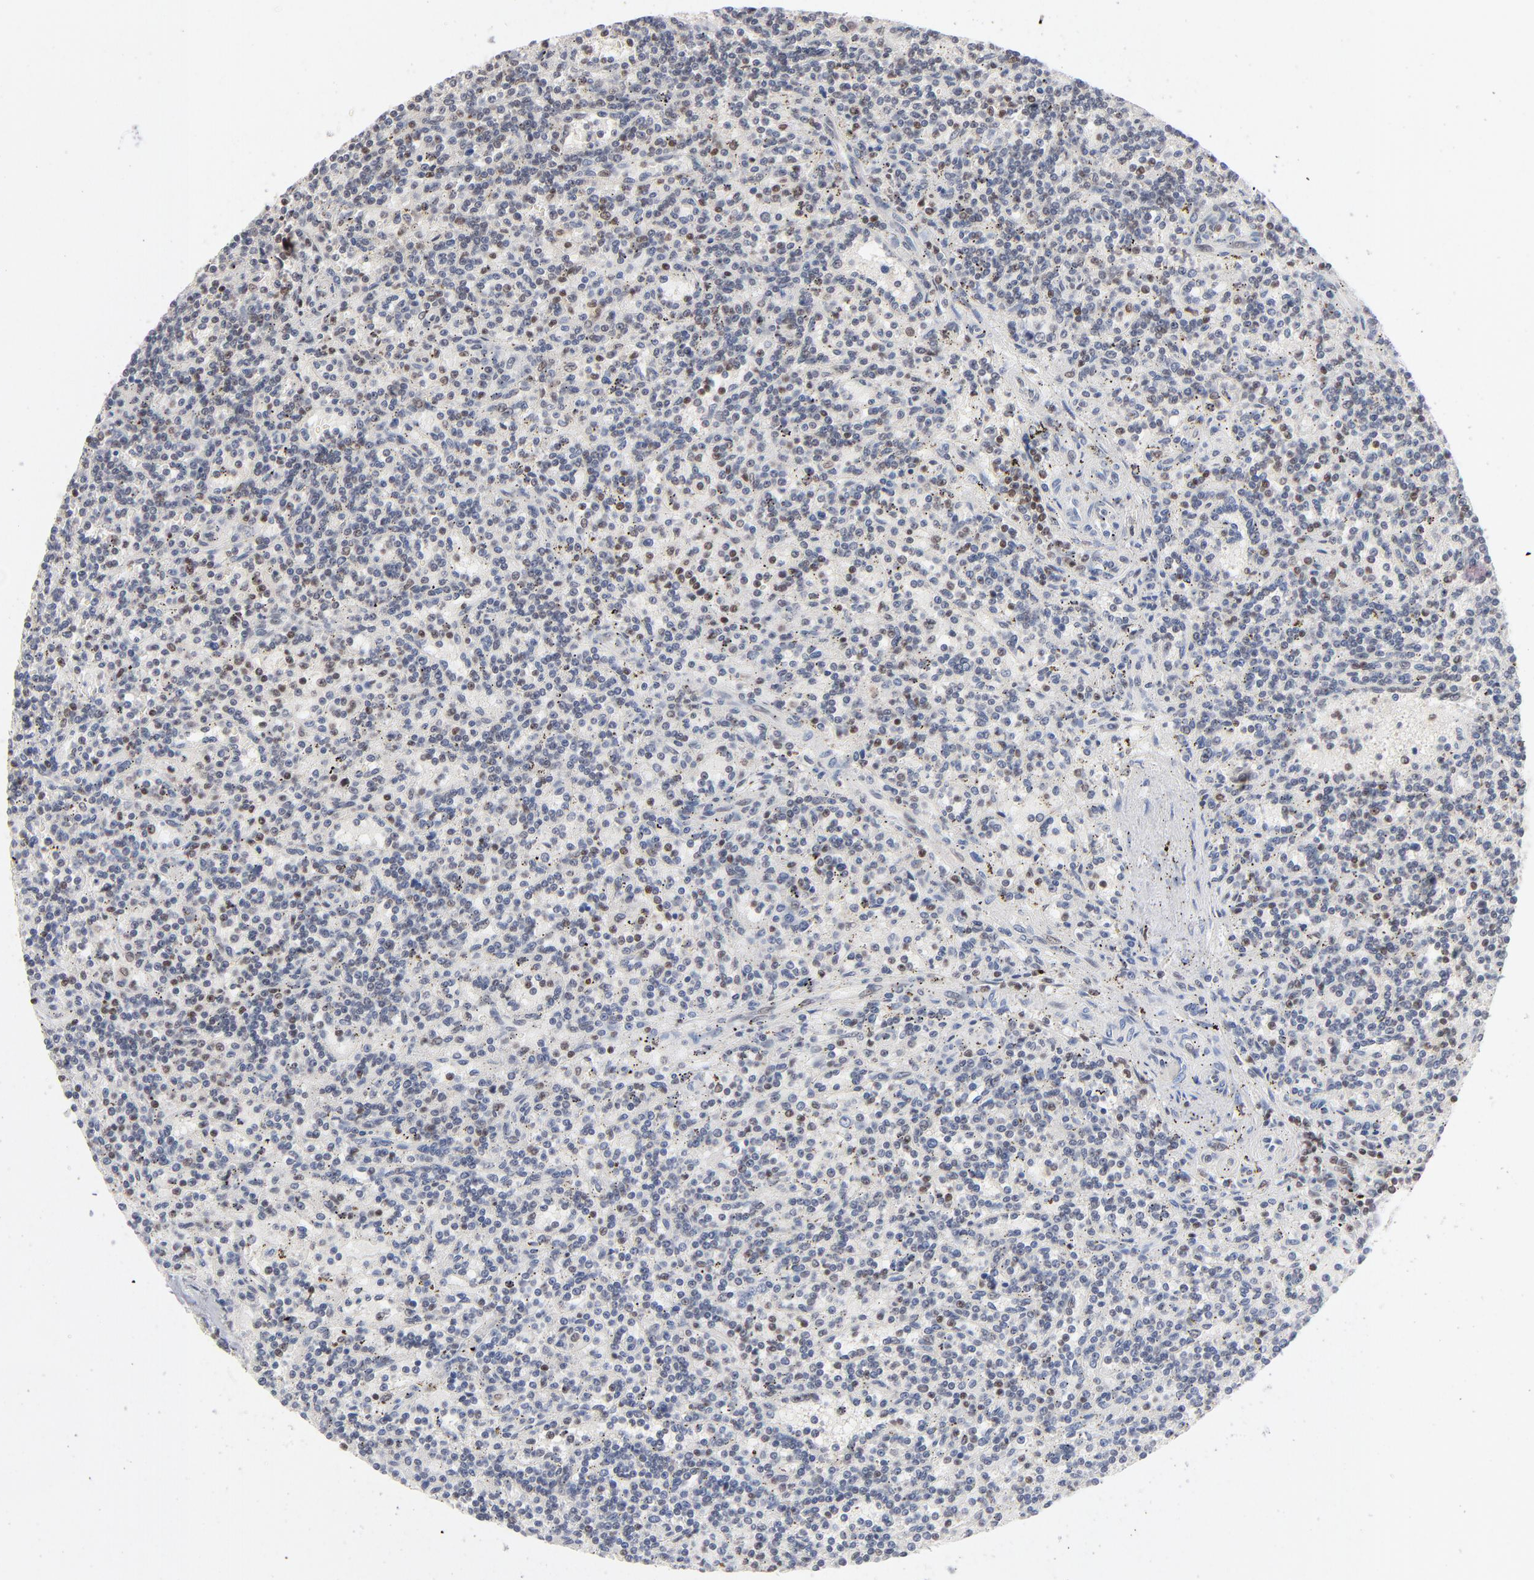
{"staining": {"intensity": "weak", "quantity": "<25%", "location": "nuclear"}, "tissue": "lymphoma", "cell_type": "Tumor cells", "image_type": "cancer", "snomed": [{"axis": "morphology", "description": "Malignant lymphoma, non-Hodgkin's type, Low grade"}, {"axis": "topography", "description": "Spleen"}], "caption": "High power microscopy micrograph of an immunohistochemistry image of low-grade malignant lymphoma, non-Hodgkin's type, revealing no significant positivity in tumor cells.", "gene": "MAX", "patient": {"sex": "male", "age": 73}}